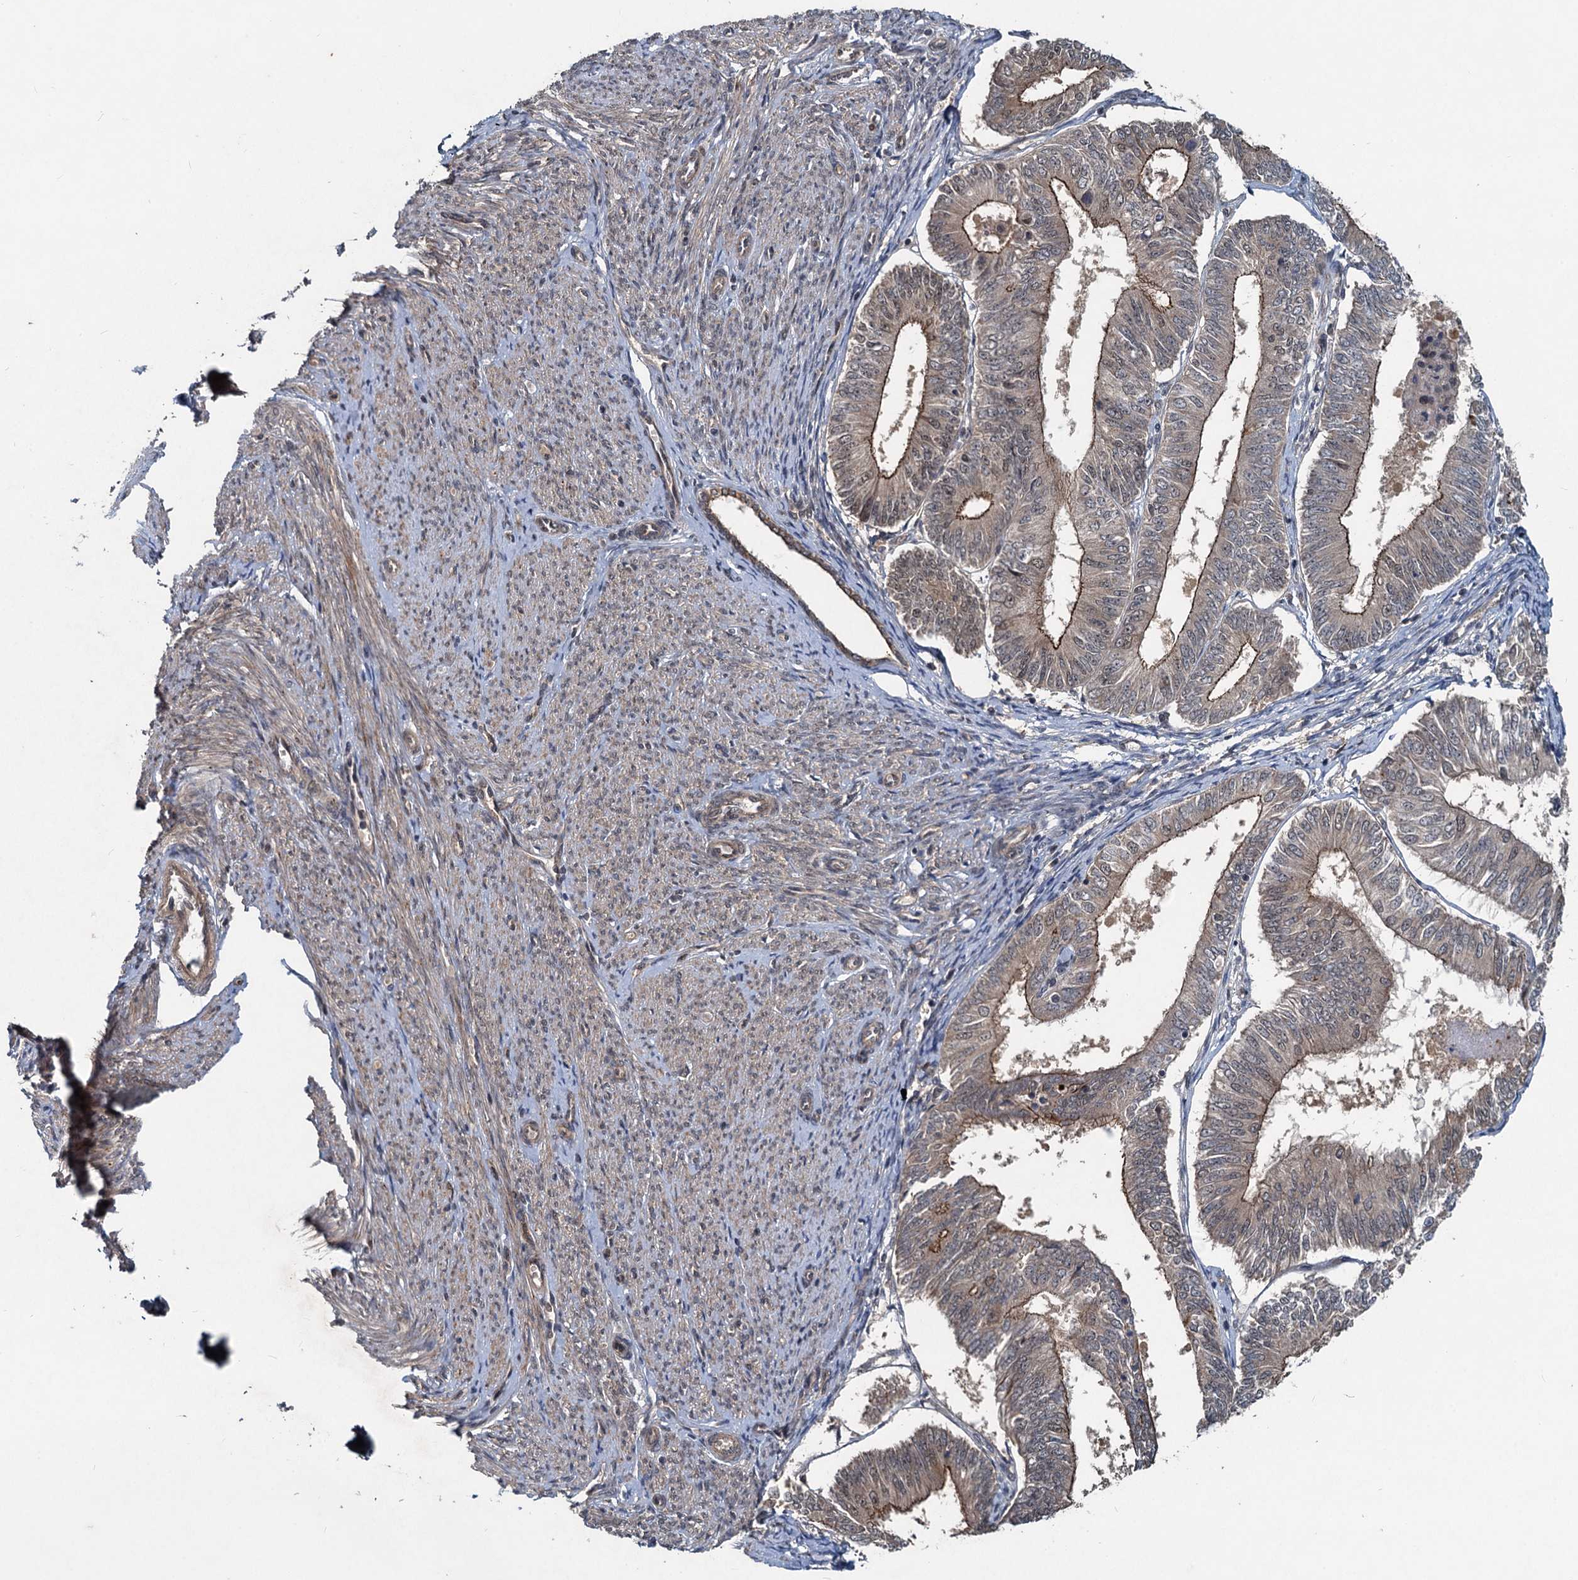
{"staining": {"intensity": "moderate", "quantity": "25%-75%", "location": "cytoplasmic/membranous"}, "tissue": "endometrial cancer", "cell_type": "Tumor cells", "image_type": "cancer", "snomed": [{"axis": "morphology", "description": "Adenocarcinoma, NOS"}, {"axis": "topography", "description": "Endometrium"}], "caption": "This image reveals endometrial cancer stained with IHC to label a protein in brown. The cytoplasmic/membranous of tumor cells show moderate positivity for the protein. Nuclei are counter-stained blue.", "gene": "RITA1", "patient": {"sex": "female", "age": 58}}